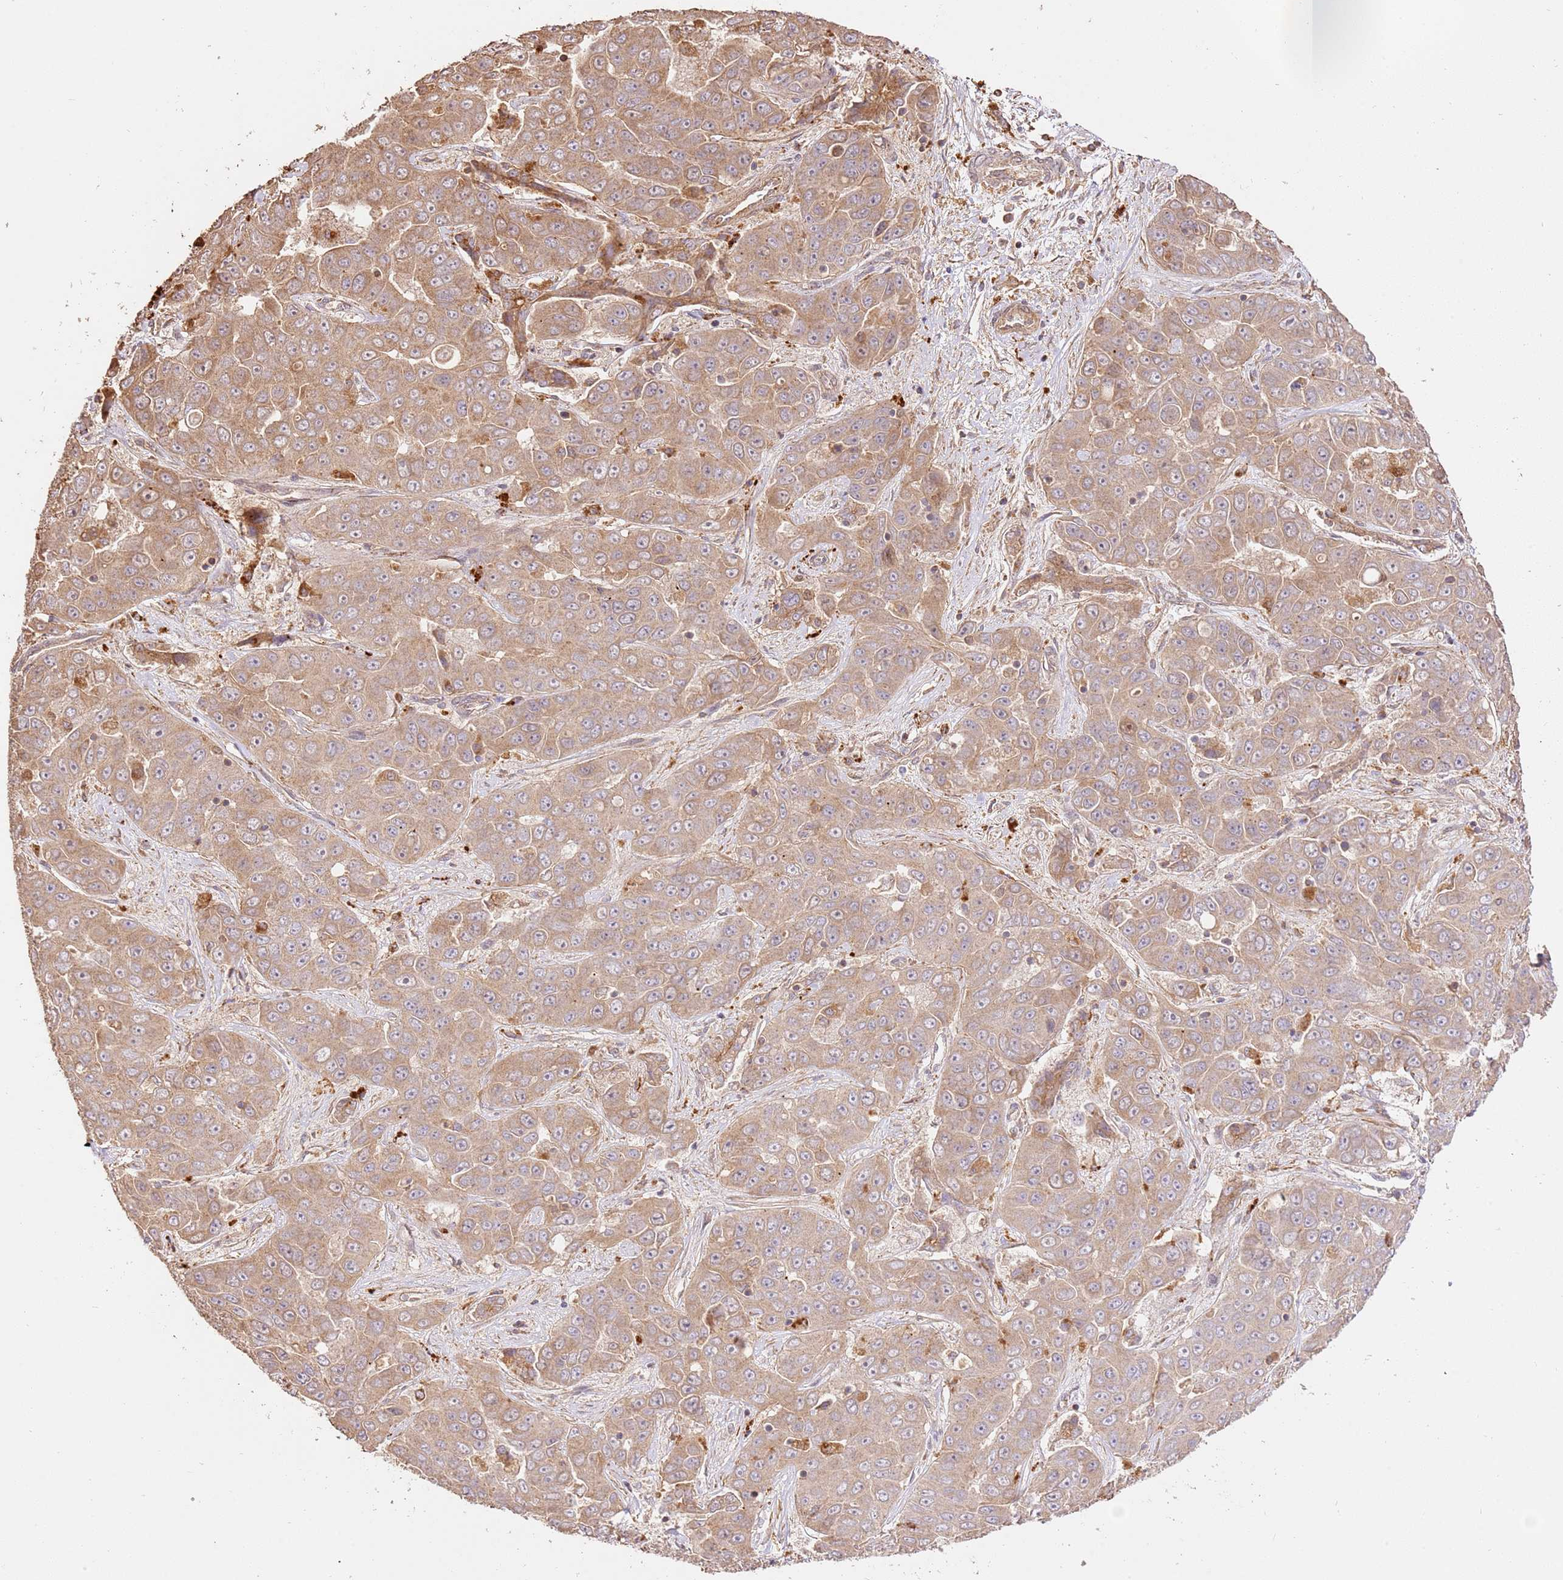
{"staining": {"intensity": "moderate", "quantity": ">75%", "location": "cytoplasmic/membranous"}, "tissue": "liver cancer", "cell_type": "Tumor cells", "image_type": "cancer", "snomed": [{"axis": "morphology", "description": "Cholangiocarcinoma"}, {"axis": "topography", "description": "Liver"}], "caption": "Brown immunohistochemical staining in liver cholangiocarcinoma exhibits moderate cytoplasmic/membranous staining in about >75% of tumor cells.", "gene": "CEP55", "patient": {"sex": "female", "age": 52}}